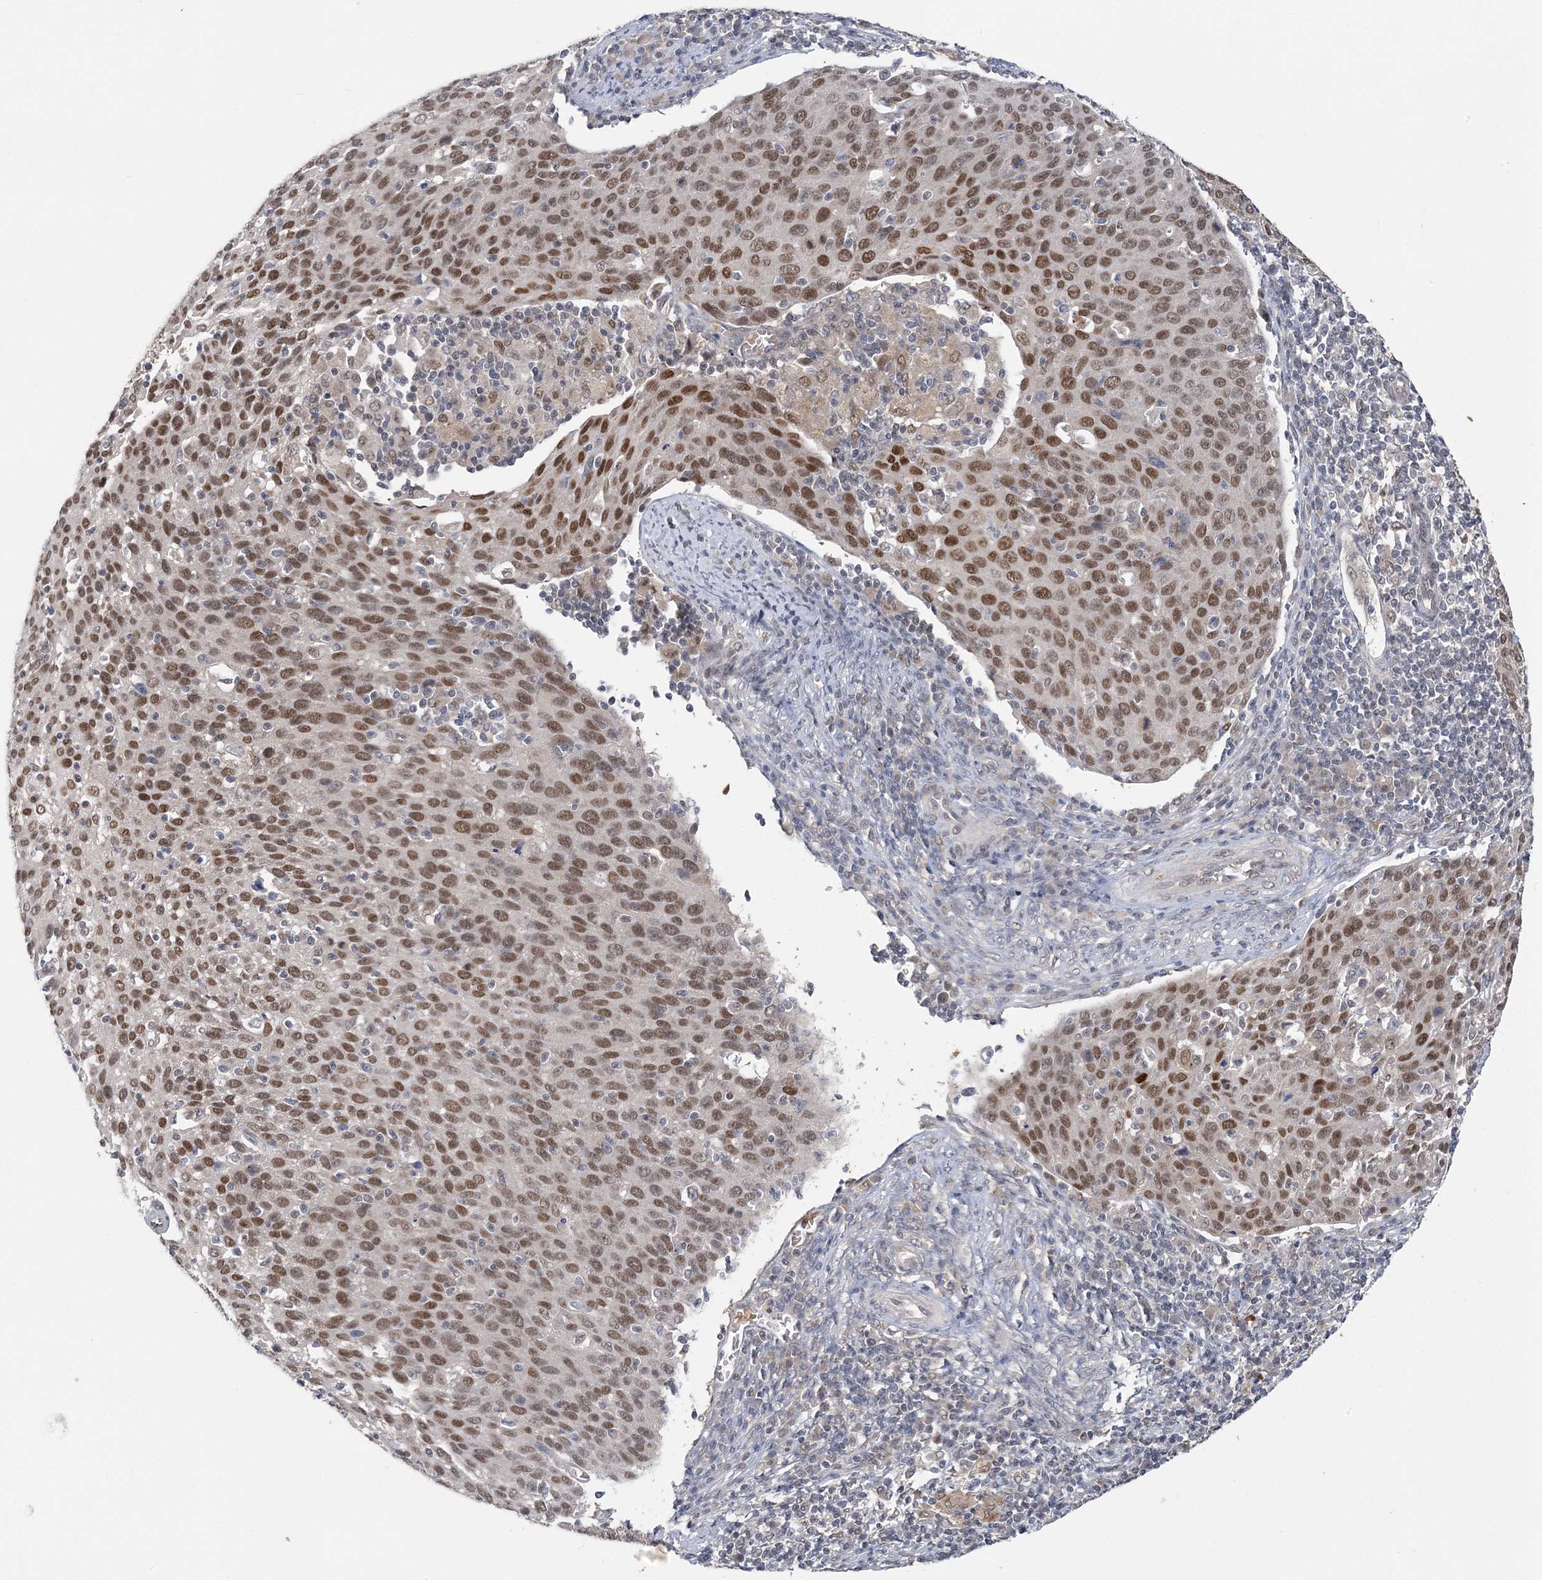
{"staining": {"intensity": "moderate", "quantity": ">75%", "location": "nuclear"}, "tissue": "cervical cancer", "cell_type": "Tumor cells", "image_type": "cancer", "snomed": [{"axis": "morphology", "description": "Squamous cell carcinoma, NOS"}, {"axis": "topography", "description": "Cervix"}], "caption": "Tumor cells display moderate nuclear positivity in approximately >75% of cells in cervical cancer (squamous cell carcinoma).", "gene": "ZBTB7A", "patient": {"sex": "female", "age": 38}}